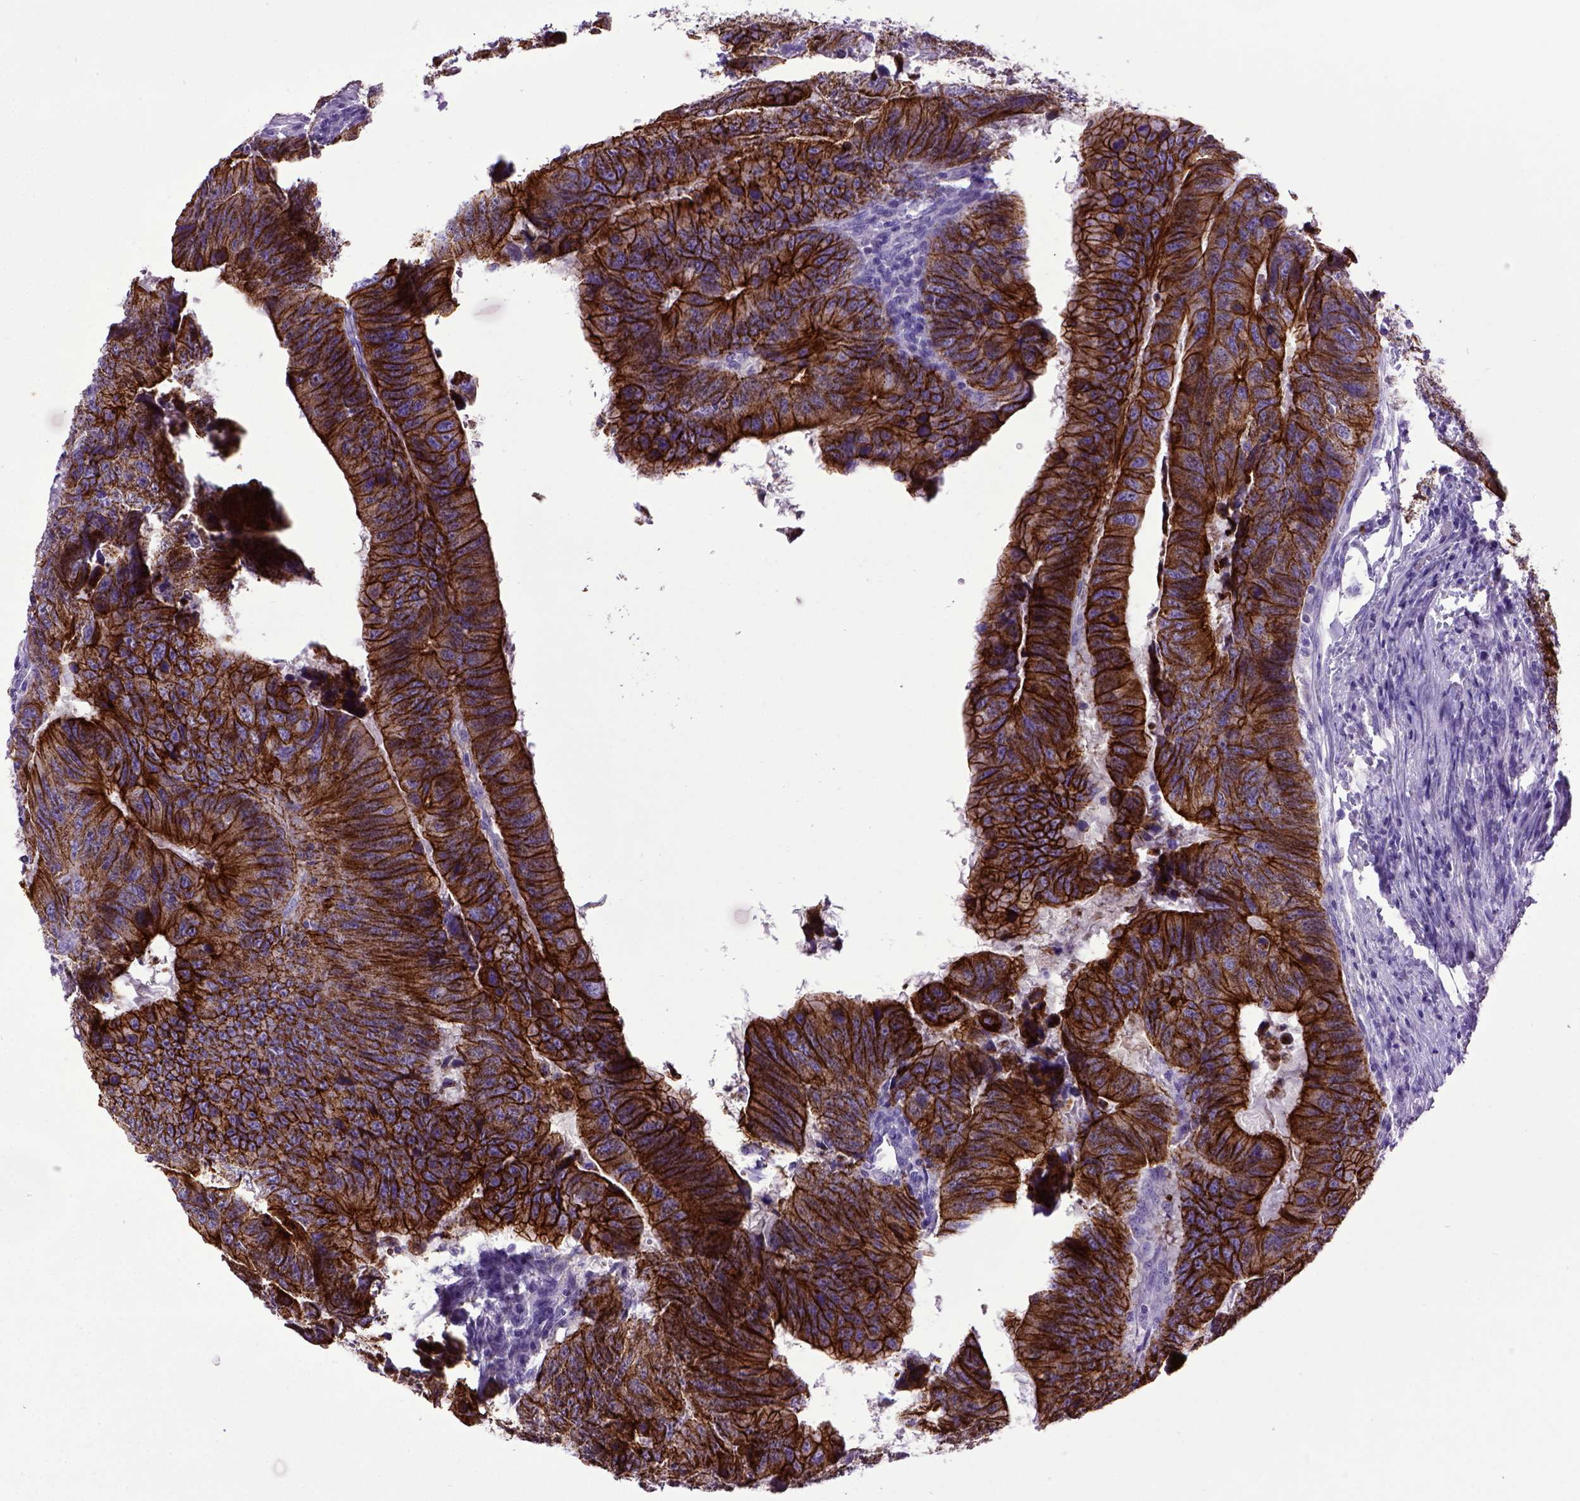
{"staining": {"intensity": "strong", "quantity": ">75%", "location": "cytoplasmic/membranous"}, "tissue": "colorectal cancer", "cell_type": "Tumor cells", "image_type": "cancer", "snomed": [{"axis": "morphology", "description": "Adenocarcinoma, NOS"}, {"axis": "topography", "description": "Colon"}], "caption": "Immunohistochemistry photomicrograph of adenocarcinoma (colorectal) stained for a protein (brown), which shows high levels of strong cytoplasmic/membranous expression in about >75% of tumor cells.", "gene": "CDH1", "patient": {"sex": "female", "age": 82}}